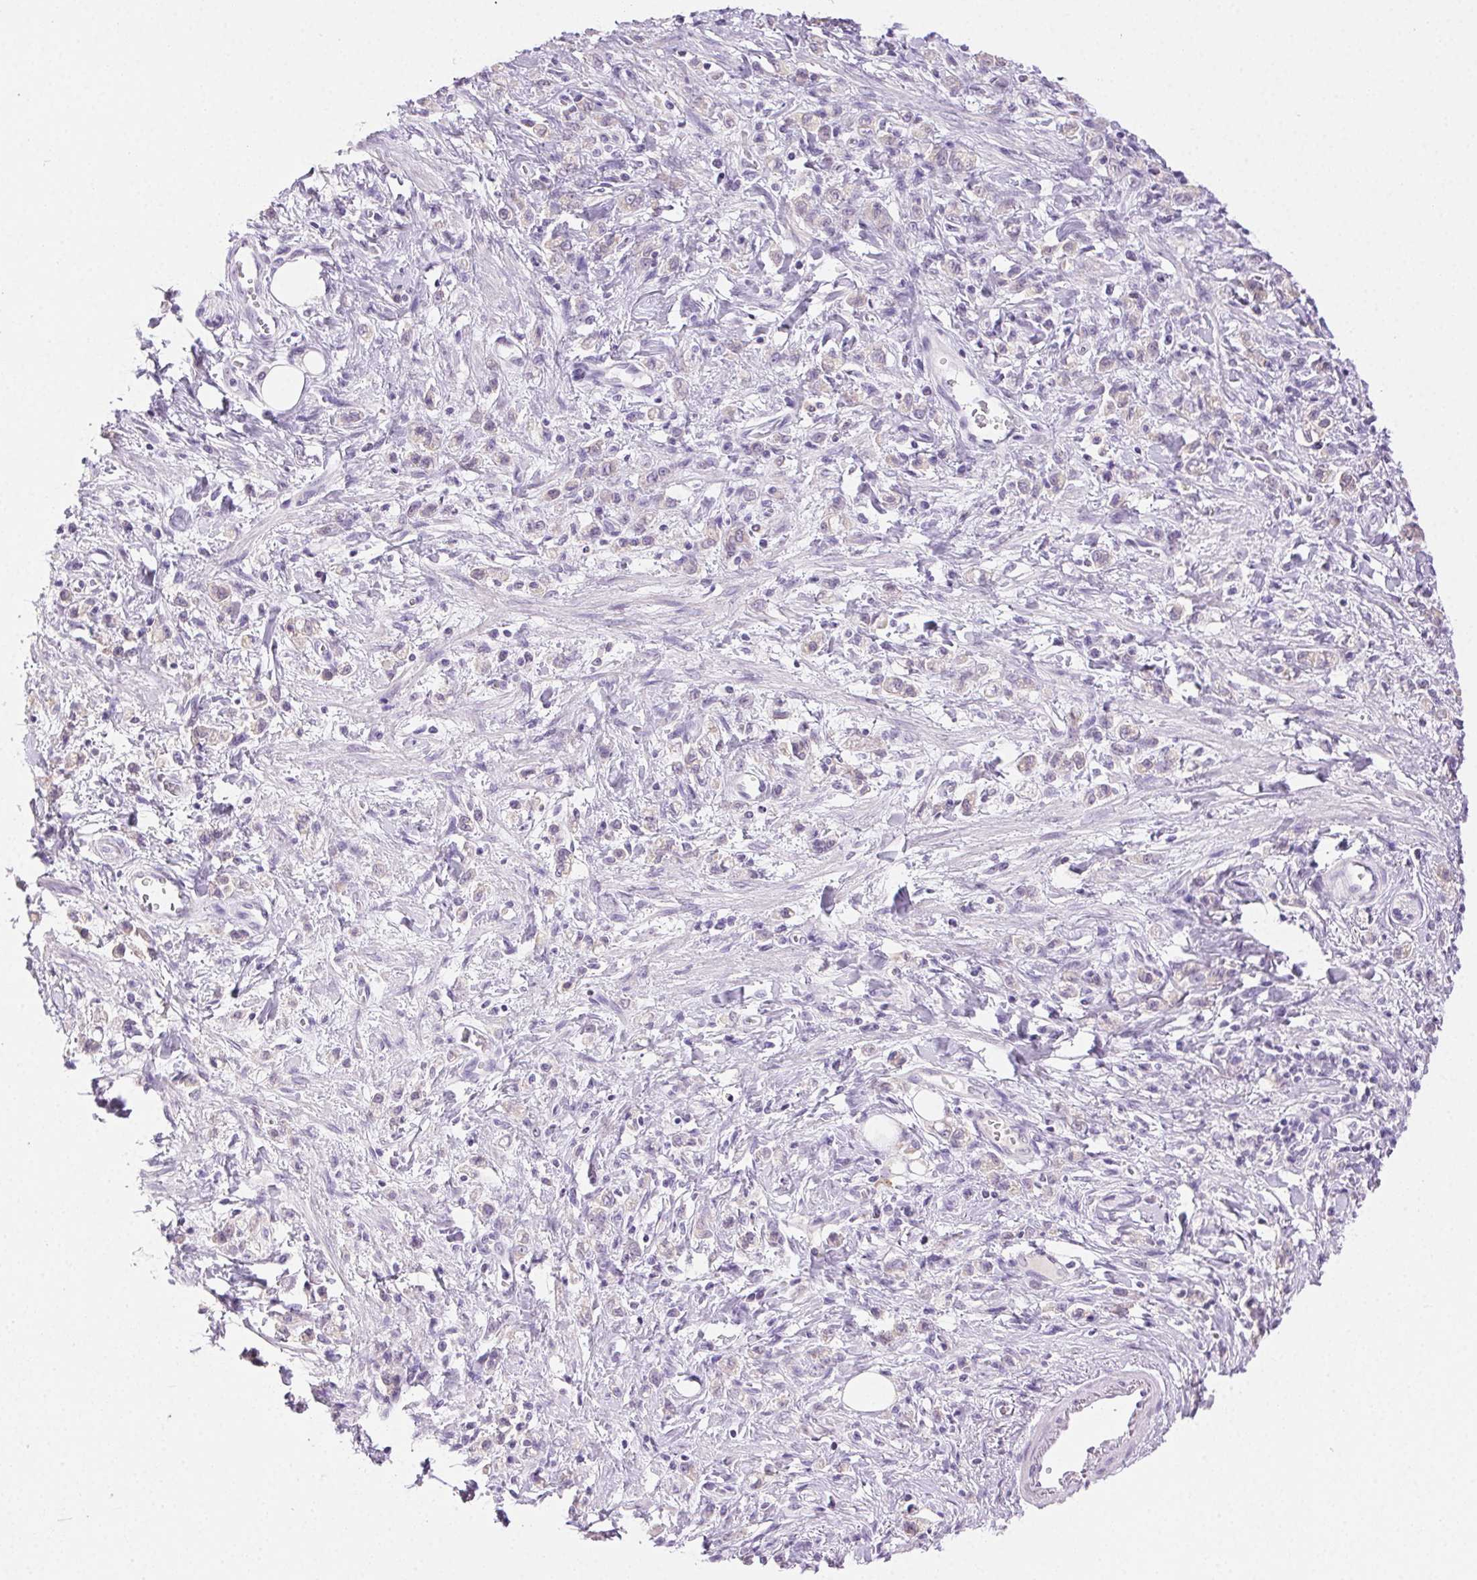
{"staining": {"intensity": "negative", "quantity": "none", "location": "none"}, "tissue": "stomach cancer", "cell_type": "Tumor cells", "image_type": "cancer", "snomed": [{"axis": "morphology", "description": "Adenocarcinoma, NOS"}, {"axis": "topography", "description": "Stomach"}], "caption": "High power microscopy histopathology image of an immunohistochemistry photomicrograph of stomach cancer, revealing no significant positivity in tumor cells. (Stains: DAB immunohistochemistry with hematoxylin counter stain, Microscopy: brightfield microscopy at high magnification).", "gene": "CLDN10", "patient": {"sex": "male", "age": 77}}